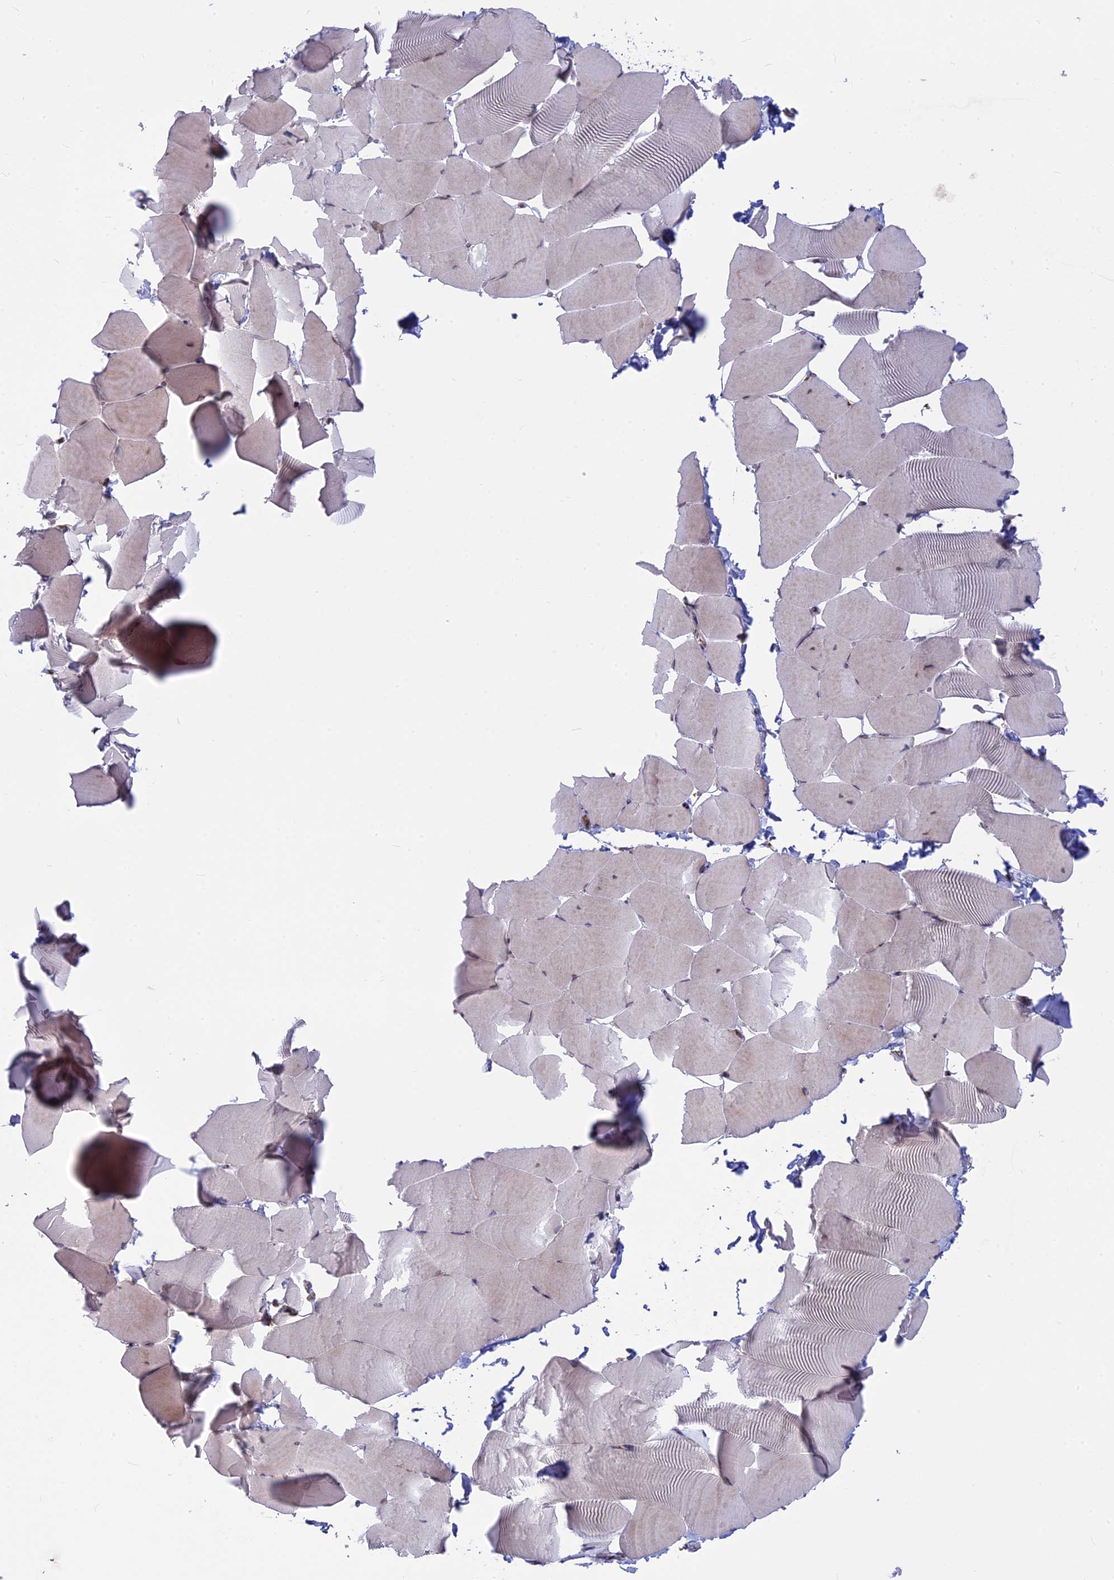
{"staining": {"intensity": "weak", "quantity": "<25%", "location": "cytoplasmic/membranous"}, "tissue": "skeletal muscle", "cell_type": "Myocytes", "image_type": "normal", "snomed": [{"axis": "morphology", "description": "Normal tissue, NOS"}, {"axis": "topography", "description": "Skeletal muscle"}], "caption": "A photomicrograph of human skeletal muscle is negative for staining in myocytes. Brightfield microscopy of immunohistochemistry (IHC) stained with DAB (brown) and hematoxylin (blue), captured at high magnification.", "gene": "CLINT1", "patient": {"sex": "male", "age": 25}}